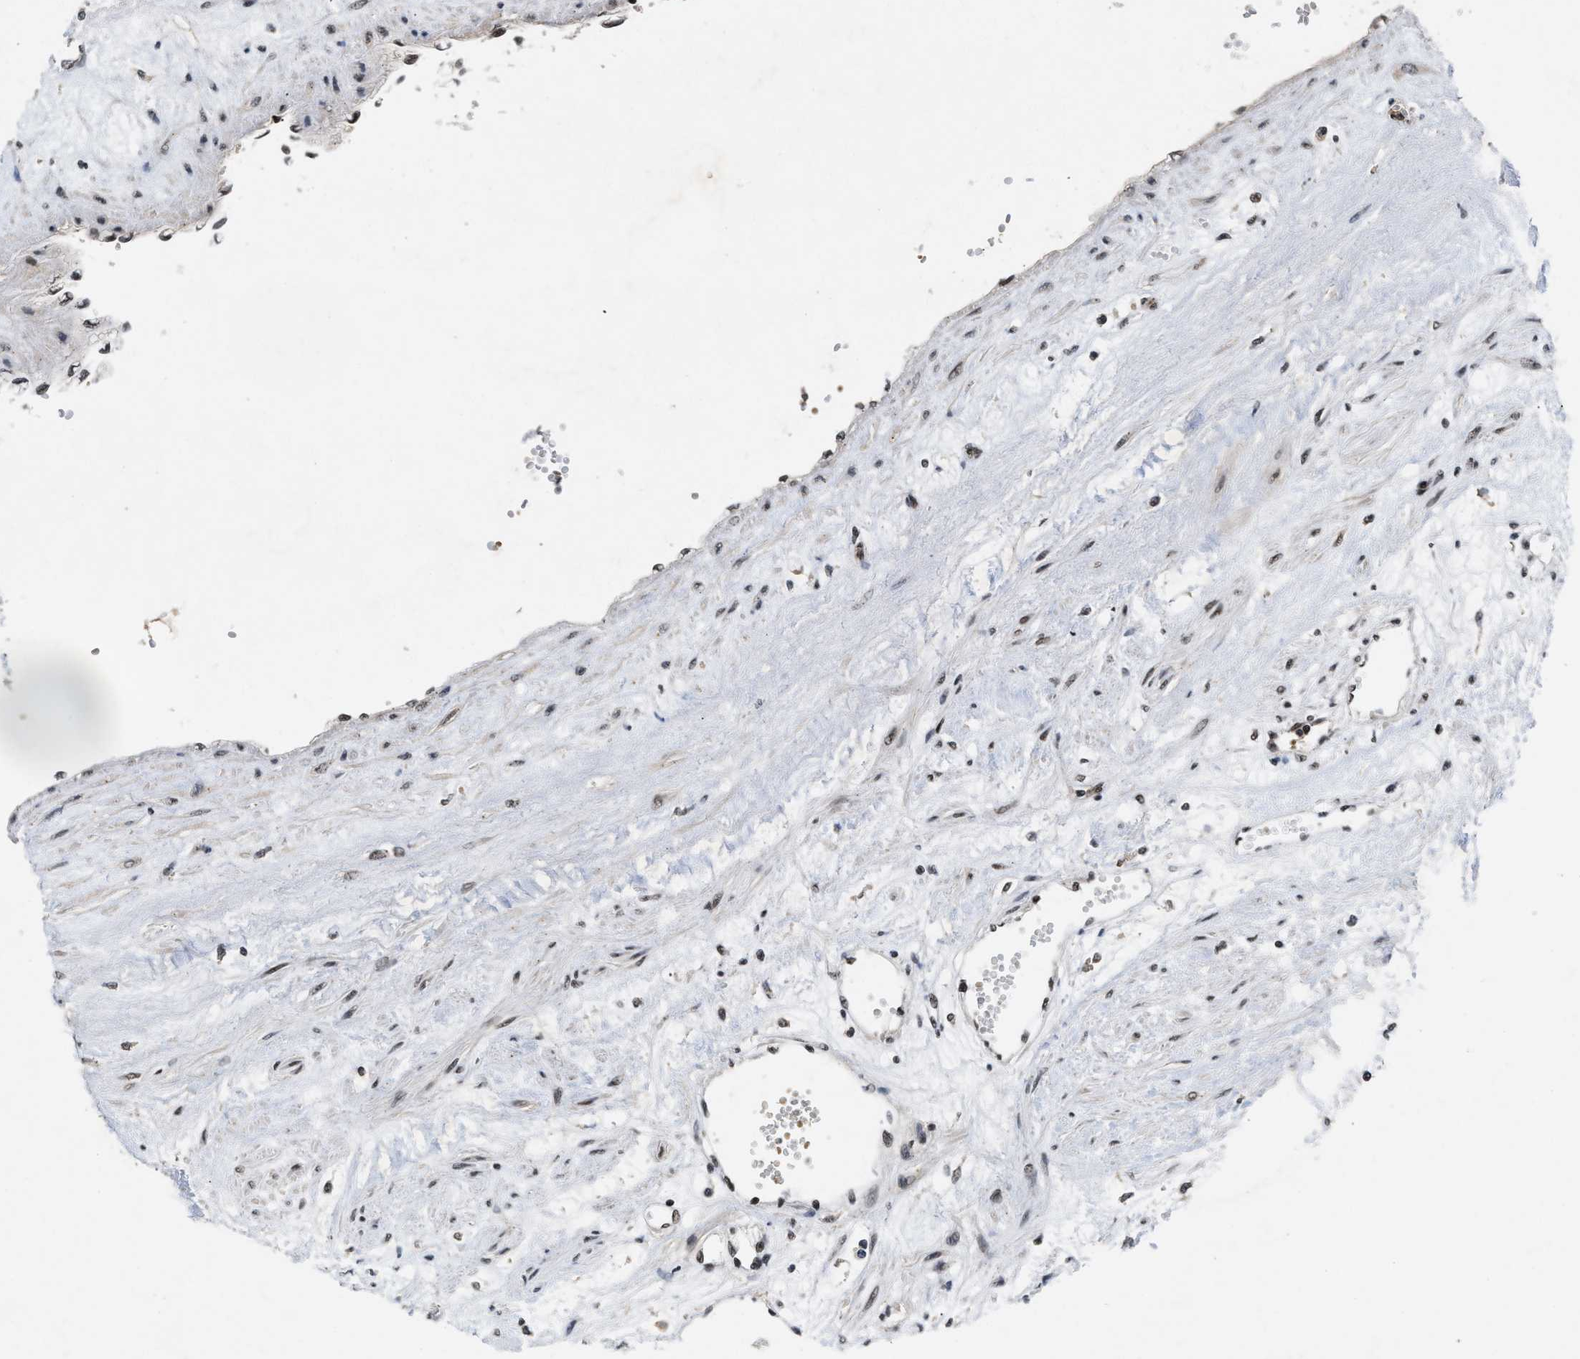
{"staining": {"intensity": "weak", "quantity": ">75%", "location": "nuclear"}, "tissue": "renal cancer", "cell_type": "Tumor cells", "image_type": "cancer", "snomed": [{"axis": "morphology", "description": "Adenocarcinoma, NOS"}, {"axis": "topography", "description": "Kidney"}], "caption": "Renal cancer was stained to show a protein in brown. There is low levels of weak nuclear expression in about >75% of tumor cells.", "gene": "ZNF346", "patient": {"sex": "male", "age": 59}}